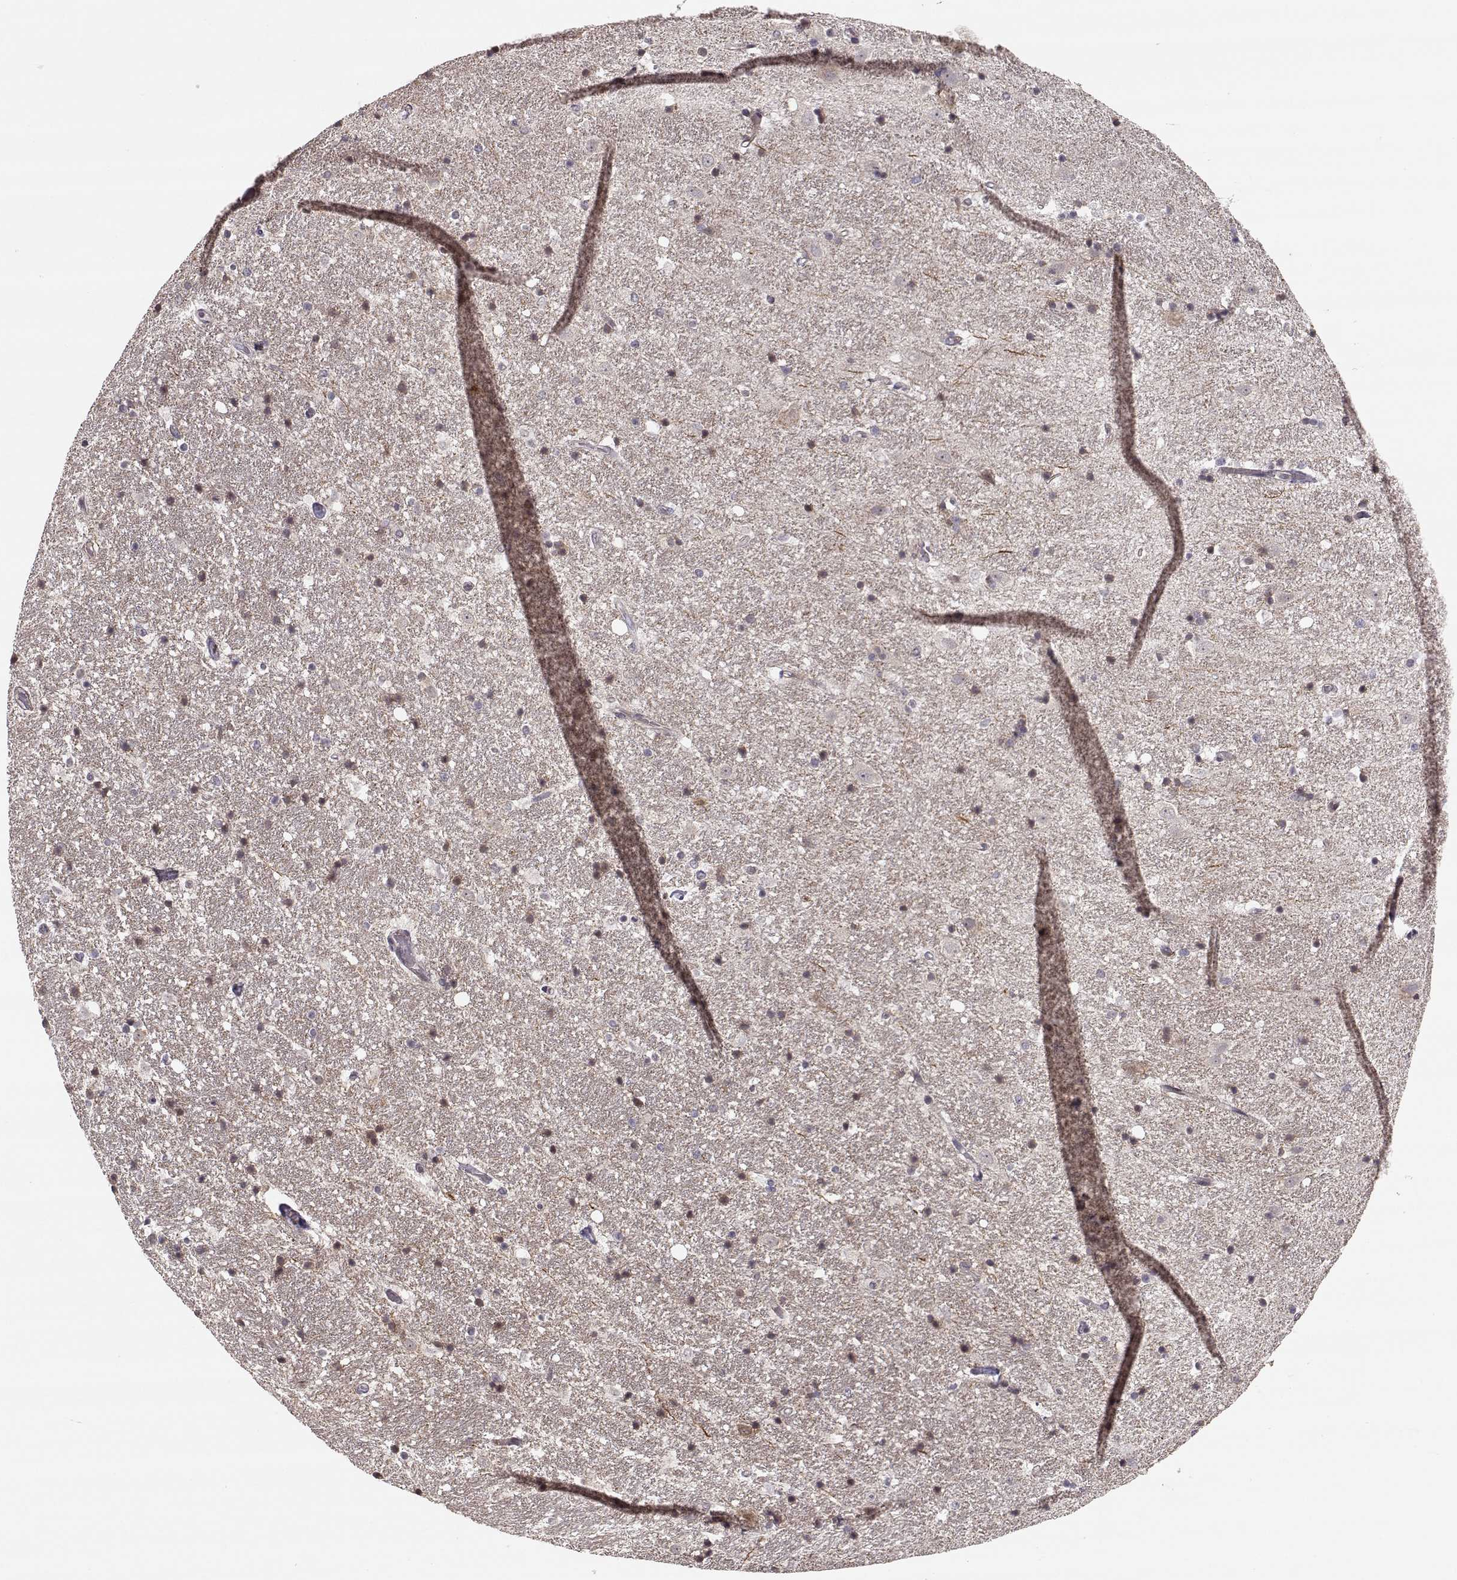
{"staining": {"intensity": "weak", "quantity": "<25%", "location": "cytoplasmic/membranous"}, "tissue": "hippocampus", "cell_type": "Glial cells", "image_type": "normal", "snomed": [{"axis": "morphology", "description": "Normal tissue, NOS"}, {"axis": "topography", "description": "Hippocampus"}], "caption": "There is no significant expression in glial cells of hippocampus. Nuclei are stained in blue.", "gene": "PLEKHG3", "patient": {"sex": "male", "age": 49}}